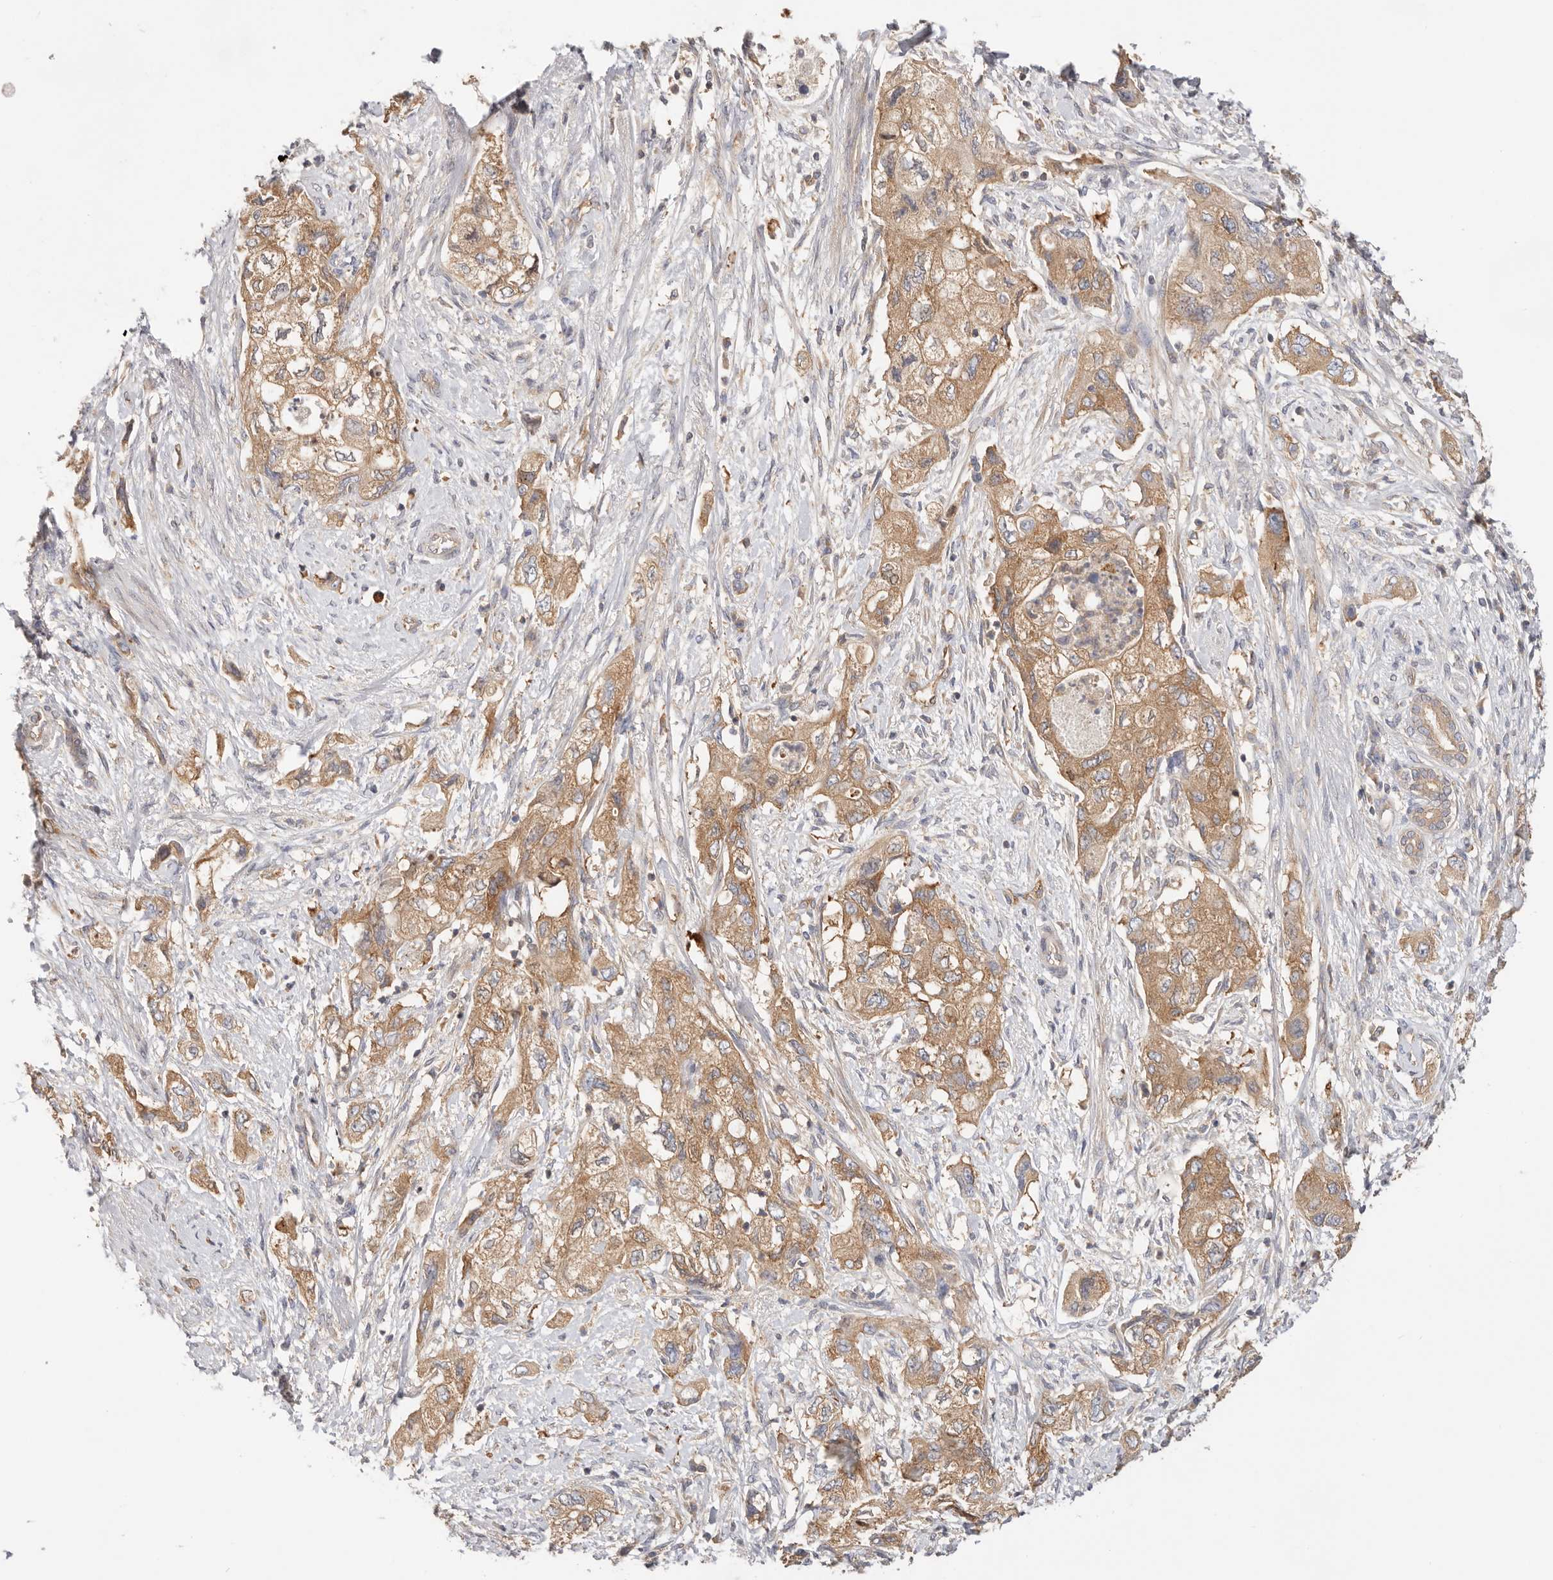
{"staining": {"intensity": "moderate", "quantity": ">75%", "location": "cytoplasmic/membranous"}, "tissue": "pancreatic cancer", "cell_type": "Tumor cells", "image_type": "cancer", "snomed": [{"axis": "morphology", "description": "Adenocarcinoma, NOS"}, {"axis": "topography", "description": "Pancreas"}], "caption": "High-magnification brightfield microscopy of adenocarcinoma (pancreatic) stained with DAB (brown) and counterstained with hematoxylin (blue). tumor cells exhibit moderate cytoplasmic/membranous positivity is identified in about>75% of cells.", "gene": "KCMF1", "patient": {"sex": "female", "age": 73}}